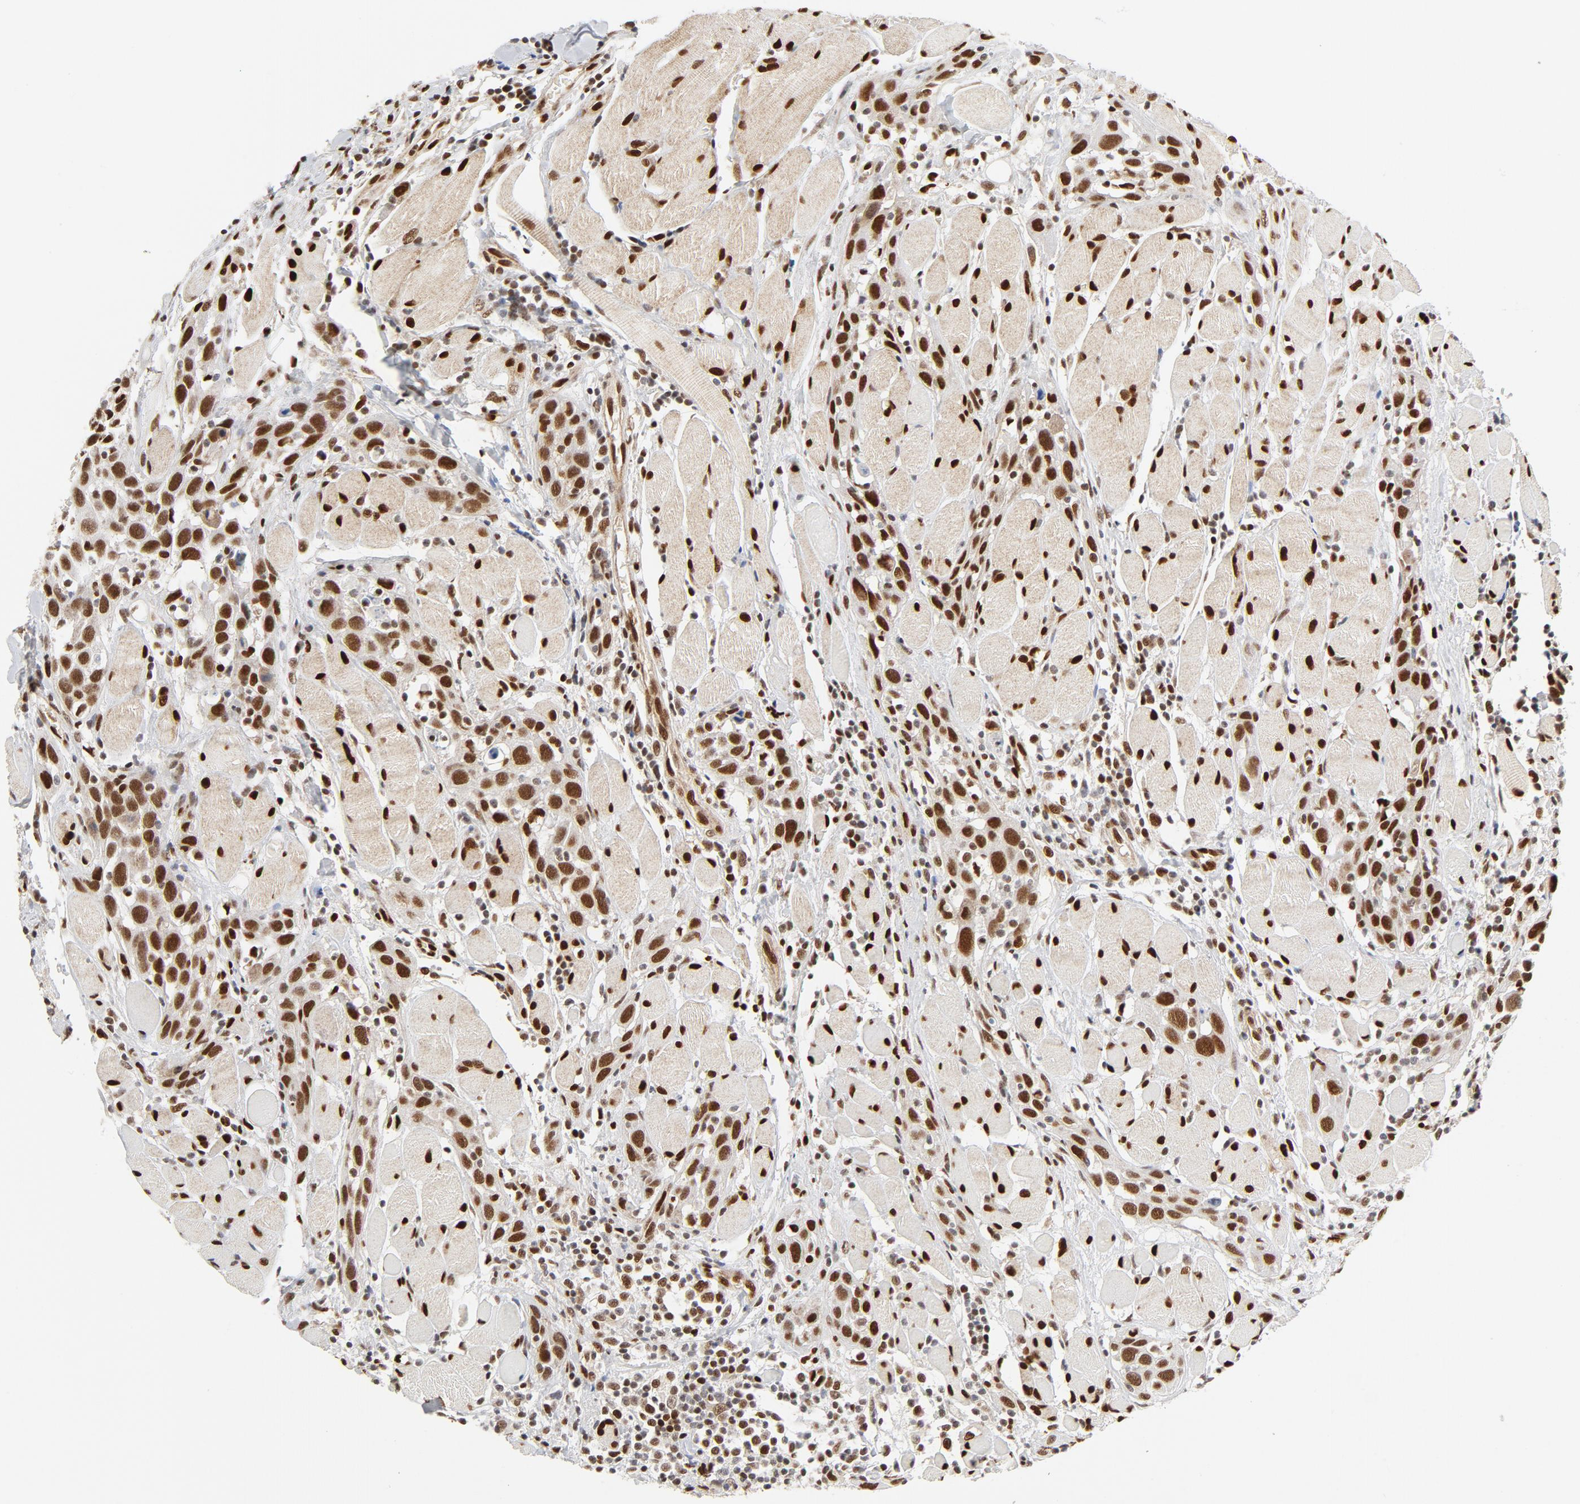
{"staining": {"intensity": "strong", "quantity": ">75%", "location": "nuclear"}, "tissue": "head and neck cancer", "cell_type": "Tumor cells", "image_type": "cancer", "snomed": [{"axis": "morphology", "description": "Squamous cell carcinoma, NOS"}, {"axis": "topography", "description": "Oral tissue"}, {"axis": "topography", "description": "Head-Neck"}], "caption": "Human head and neck cancer (squamous cell carcinoma) stained with a protein marker demonstrates strong staining in tumor cells.", "gene": "MEF2A", "patient": {"sex": "female", "age": 50}}